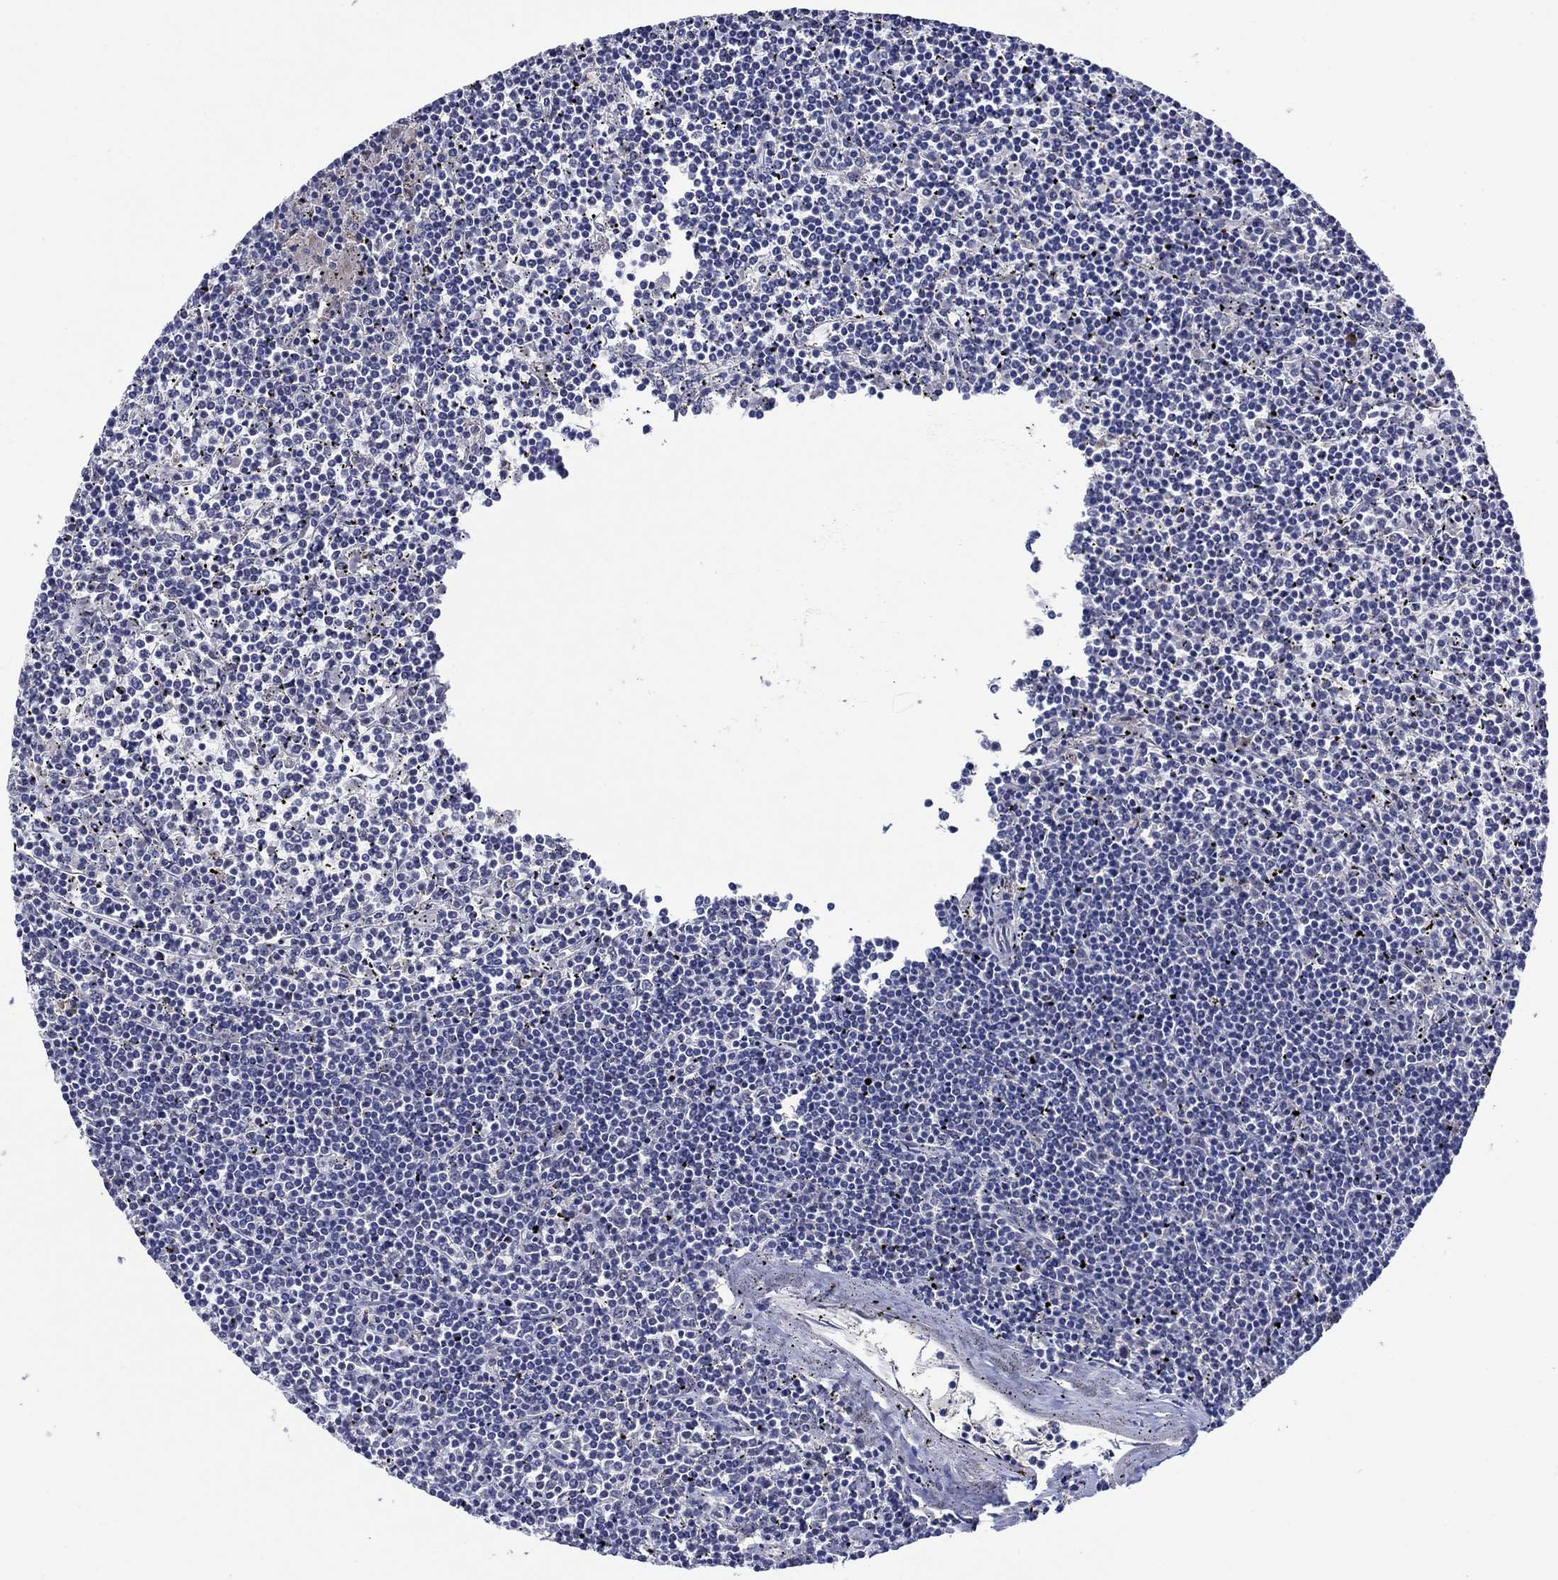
{"staining": {"intensity": "negative", "quantity": "none", "location": "none"}, "tissue": "lymphoma", "cell_type": "Tumor cells", "image_type": "cancer", "snomed": [{"axis": "morphology", "description": "Malignant lymphoma, non-Hodgkin's type, Low grade"}, {"axis": "topography", "description": "Spleen"}], "caption": "The IHC micrograph has no significant staining in tumor cells of low-grade malignant lymphoma, non-Hodgkin's type tissue.", "gene": "HDC", "patient": {"sex": "female", "age": 19}}